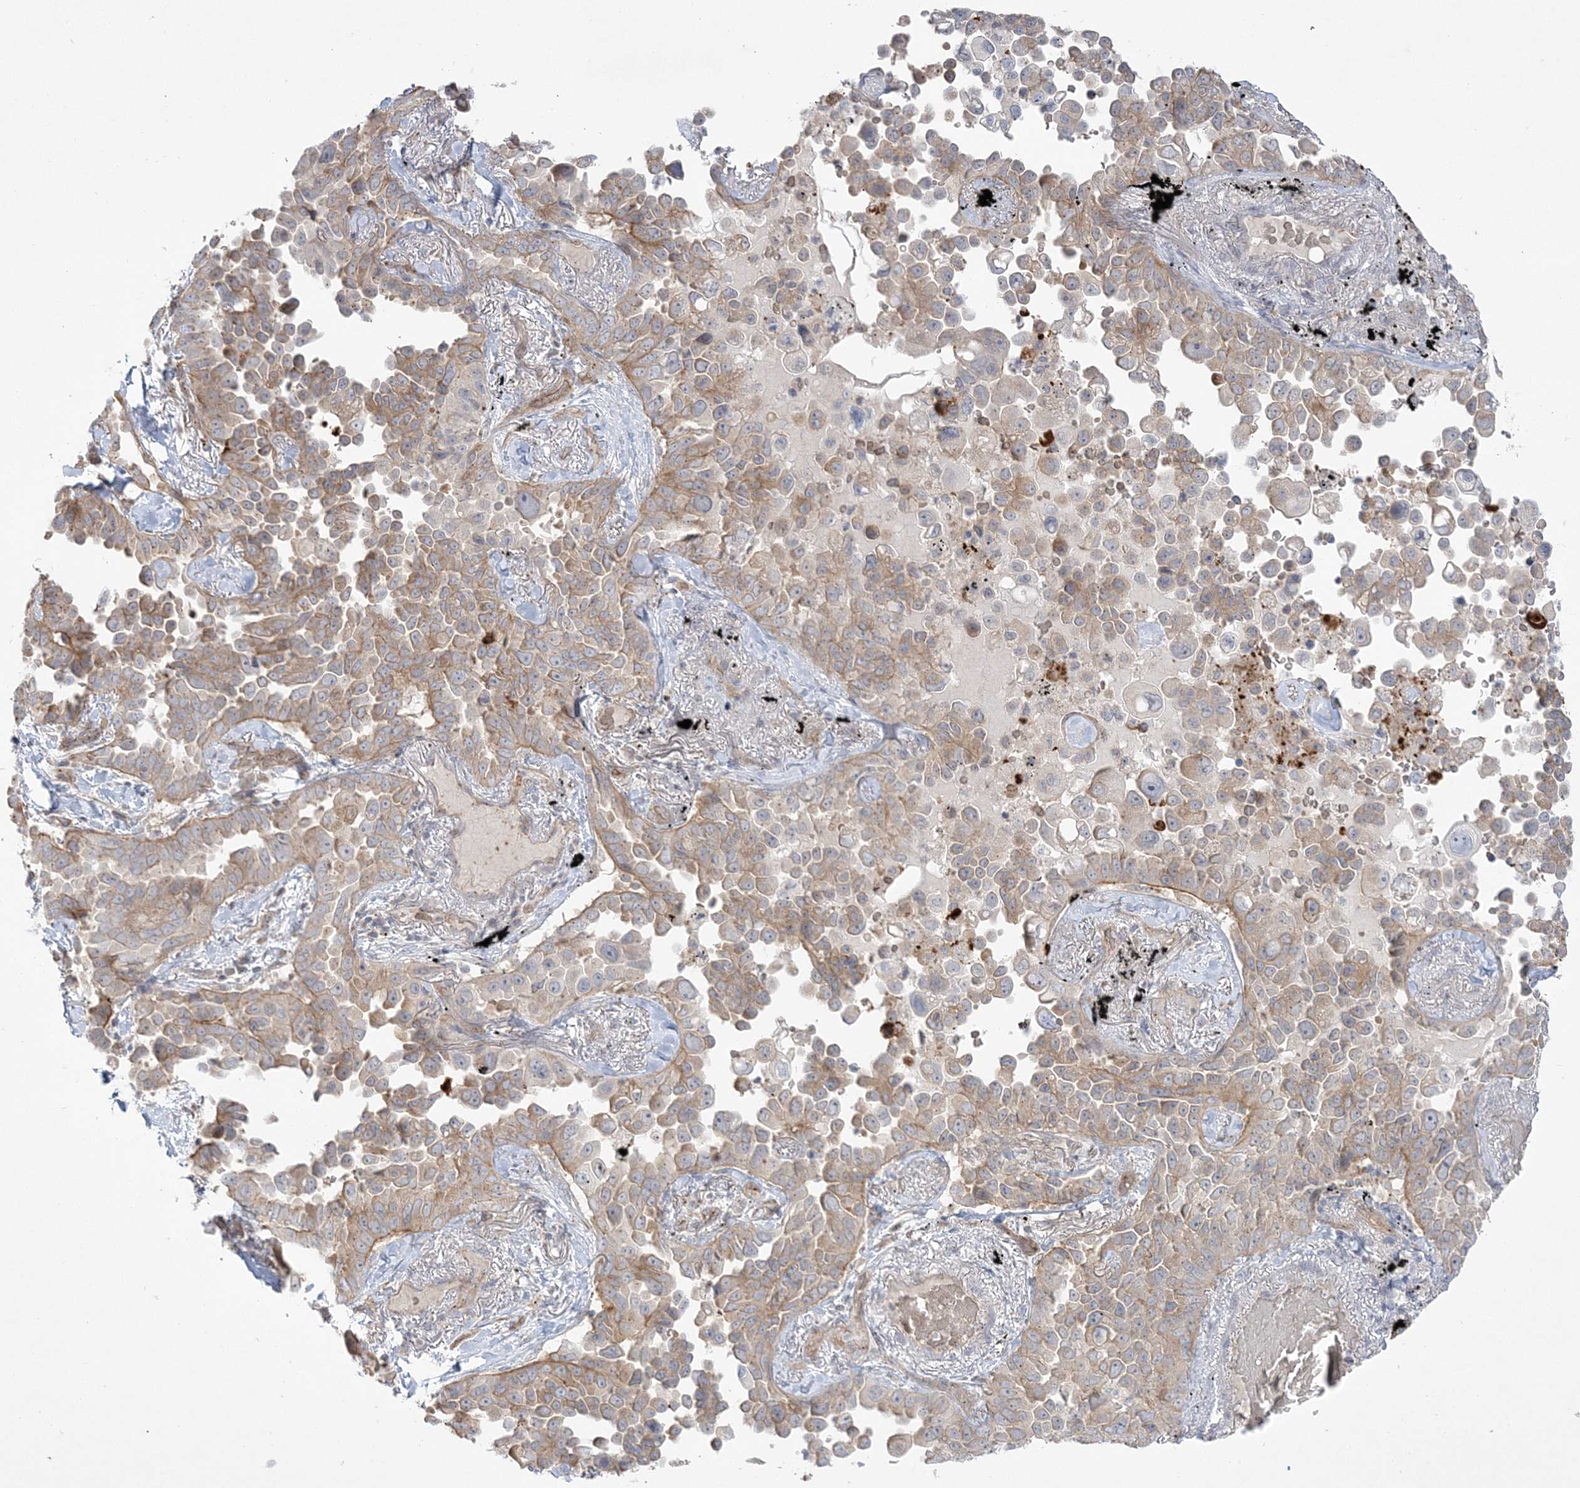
{"staining": {"intensity": "weak", "quantity": "25%-75%", "location": "cytoplasmic/membranous"}, "tissue": "lung cancer", "cell_type": "Tumor cells", "image_type": "cancer", "snomed": [{"axis": "morphology", "description": "Adenocarcinoma, NOS"}, {"axis": "topography", "description": "Lung"}], "caption": "Protein staining of lung cancer tissue displays weak cytoplasmic/membranous staining in about 25%-75% of tumor cells.", "gene": "ADAMTS12", "patient": {"sex": "female", "age": 67}}